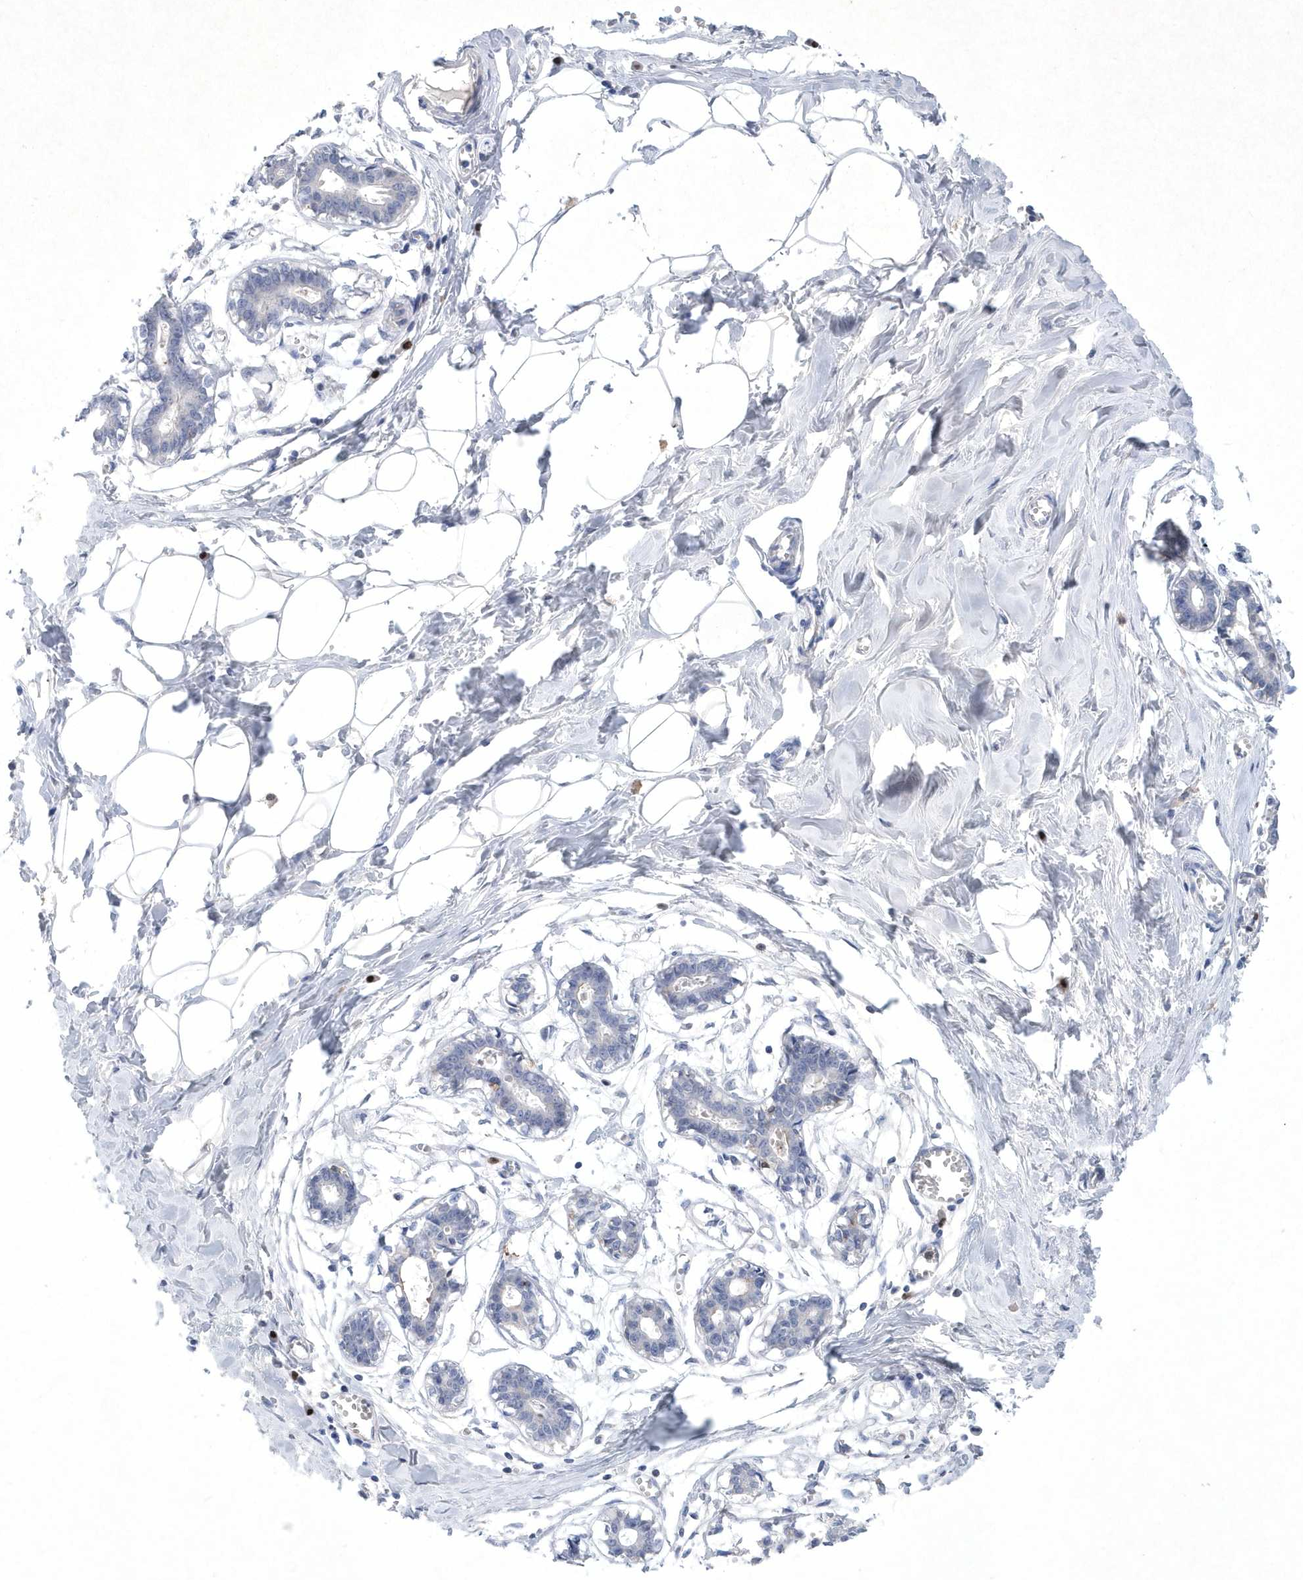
{"staining": {"intensity": "negative", "quantity": "none", "location": "none"}, "tissue": "breast", "cell_type": "Adipocytes", "image_type": "normal", "snomed": [{"axis": "morphology", "description": "Normal tissue, NOS"}, {"axis": "topography", "description": "Breast"}], "caption": "Image shows no significant protein expression in adipocytes of unremarkable breast. (Stains: DAB (3,3'-diaminobenzidine) immunohistochemistry (IHC) with hematoxylin counter stain, Microscopy: brightfield microscopy at high magnification).", "gene": "BHLHA15", "patient": {"sex": "female", "age": 27}}